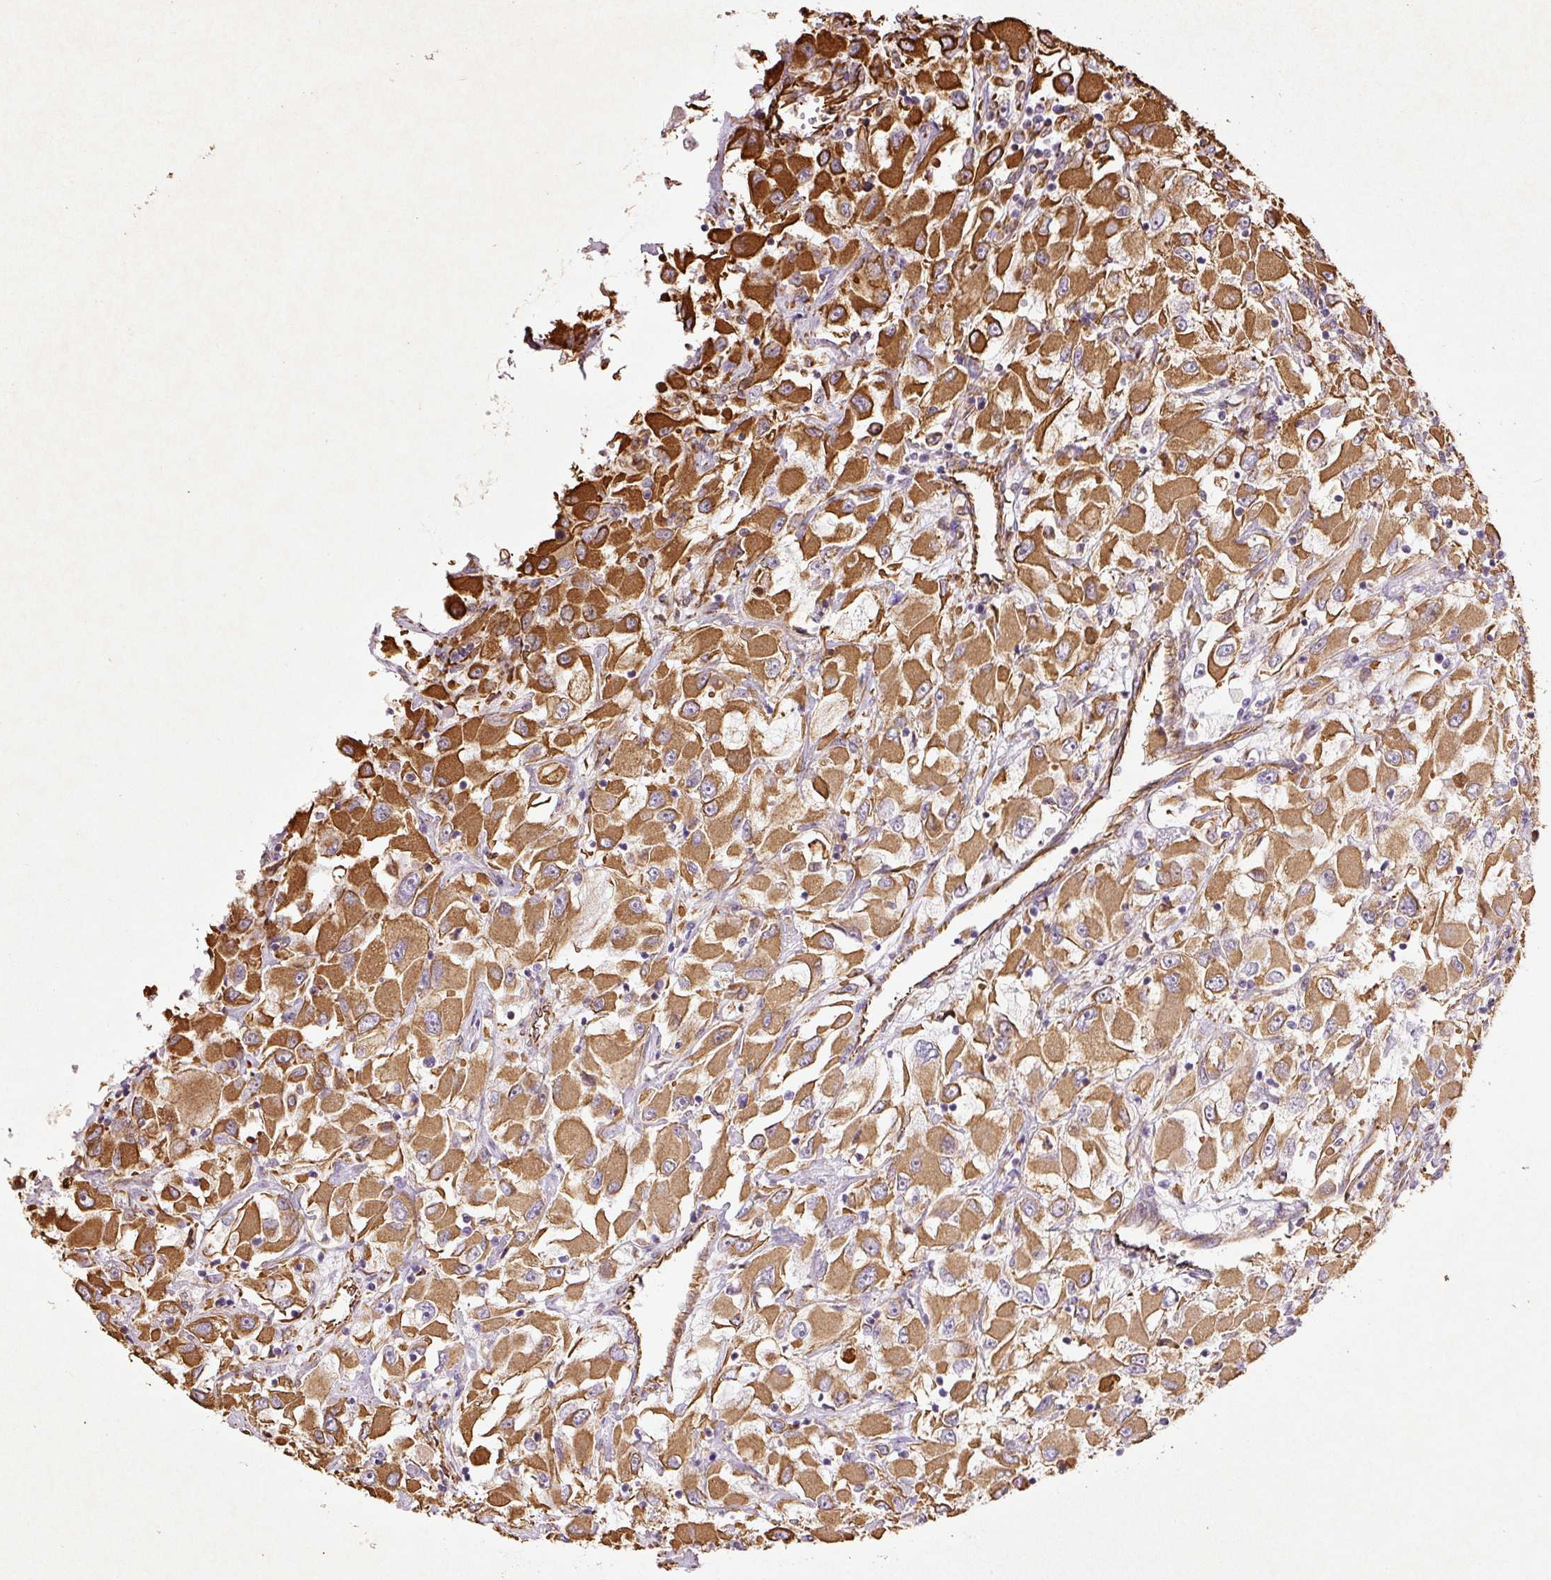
{"staining": {"intensity": "strong", "quantity": ">75%", "location": "cytoplasmic/membranous"}, "tissue": "renal cancer", "cell_type": "Tumor cells", "image_type": "cancer", "snomed": [{"axis": "morphology", "description": "Adenocarcinoma, NOS"}, {"axis": "topography", "description": "Kidney"}], "caption": "This is a micrograph of immunohistochemistry (IHC) staining of renal cancer (adenocarcinoma), which shows strong expression in the cytoplasmic/membranous of tumor cells.", "gene": "VIM", "patient": {"sex": "female", "age": 52}}